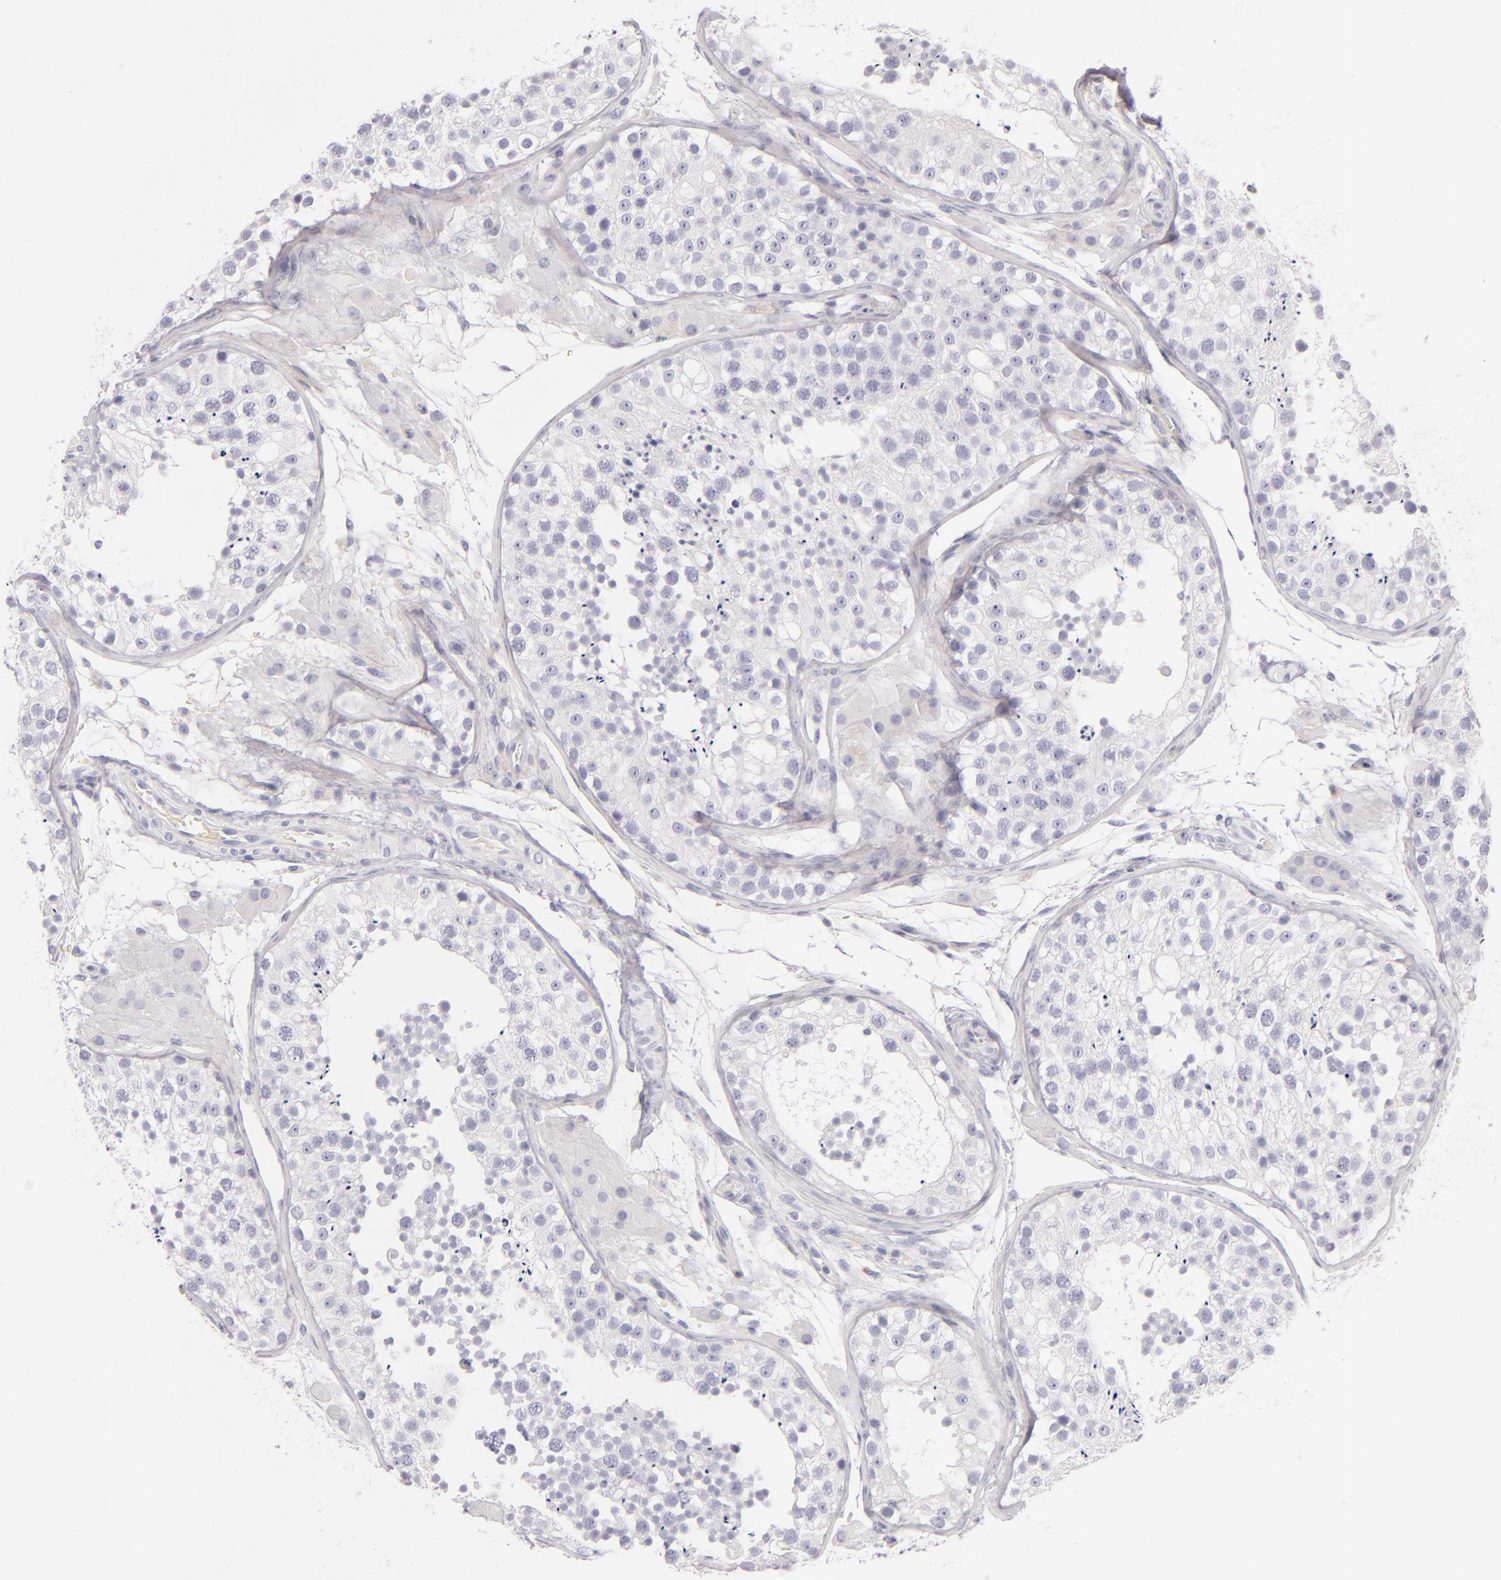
{"staining": {"intensity": "negative", "quantity": "none", "location": "none"}, "tissue": "testis", "cell_type": "Cells in seminiferous ducts", "image_type": "normal", "snomed": [{"axis": "morphology", "description": "Normal tissue, NOS"}, {"axis": "topography", "description": "Testis"}], "caption": "High power microscopy histopathology image of an immunohistochemistry image of benign testis, revealing no significant positivity in cells in seminiferous ducts.", "gene": "CD207", "patient": {"sex": "male", "age": 26}}